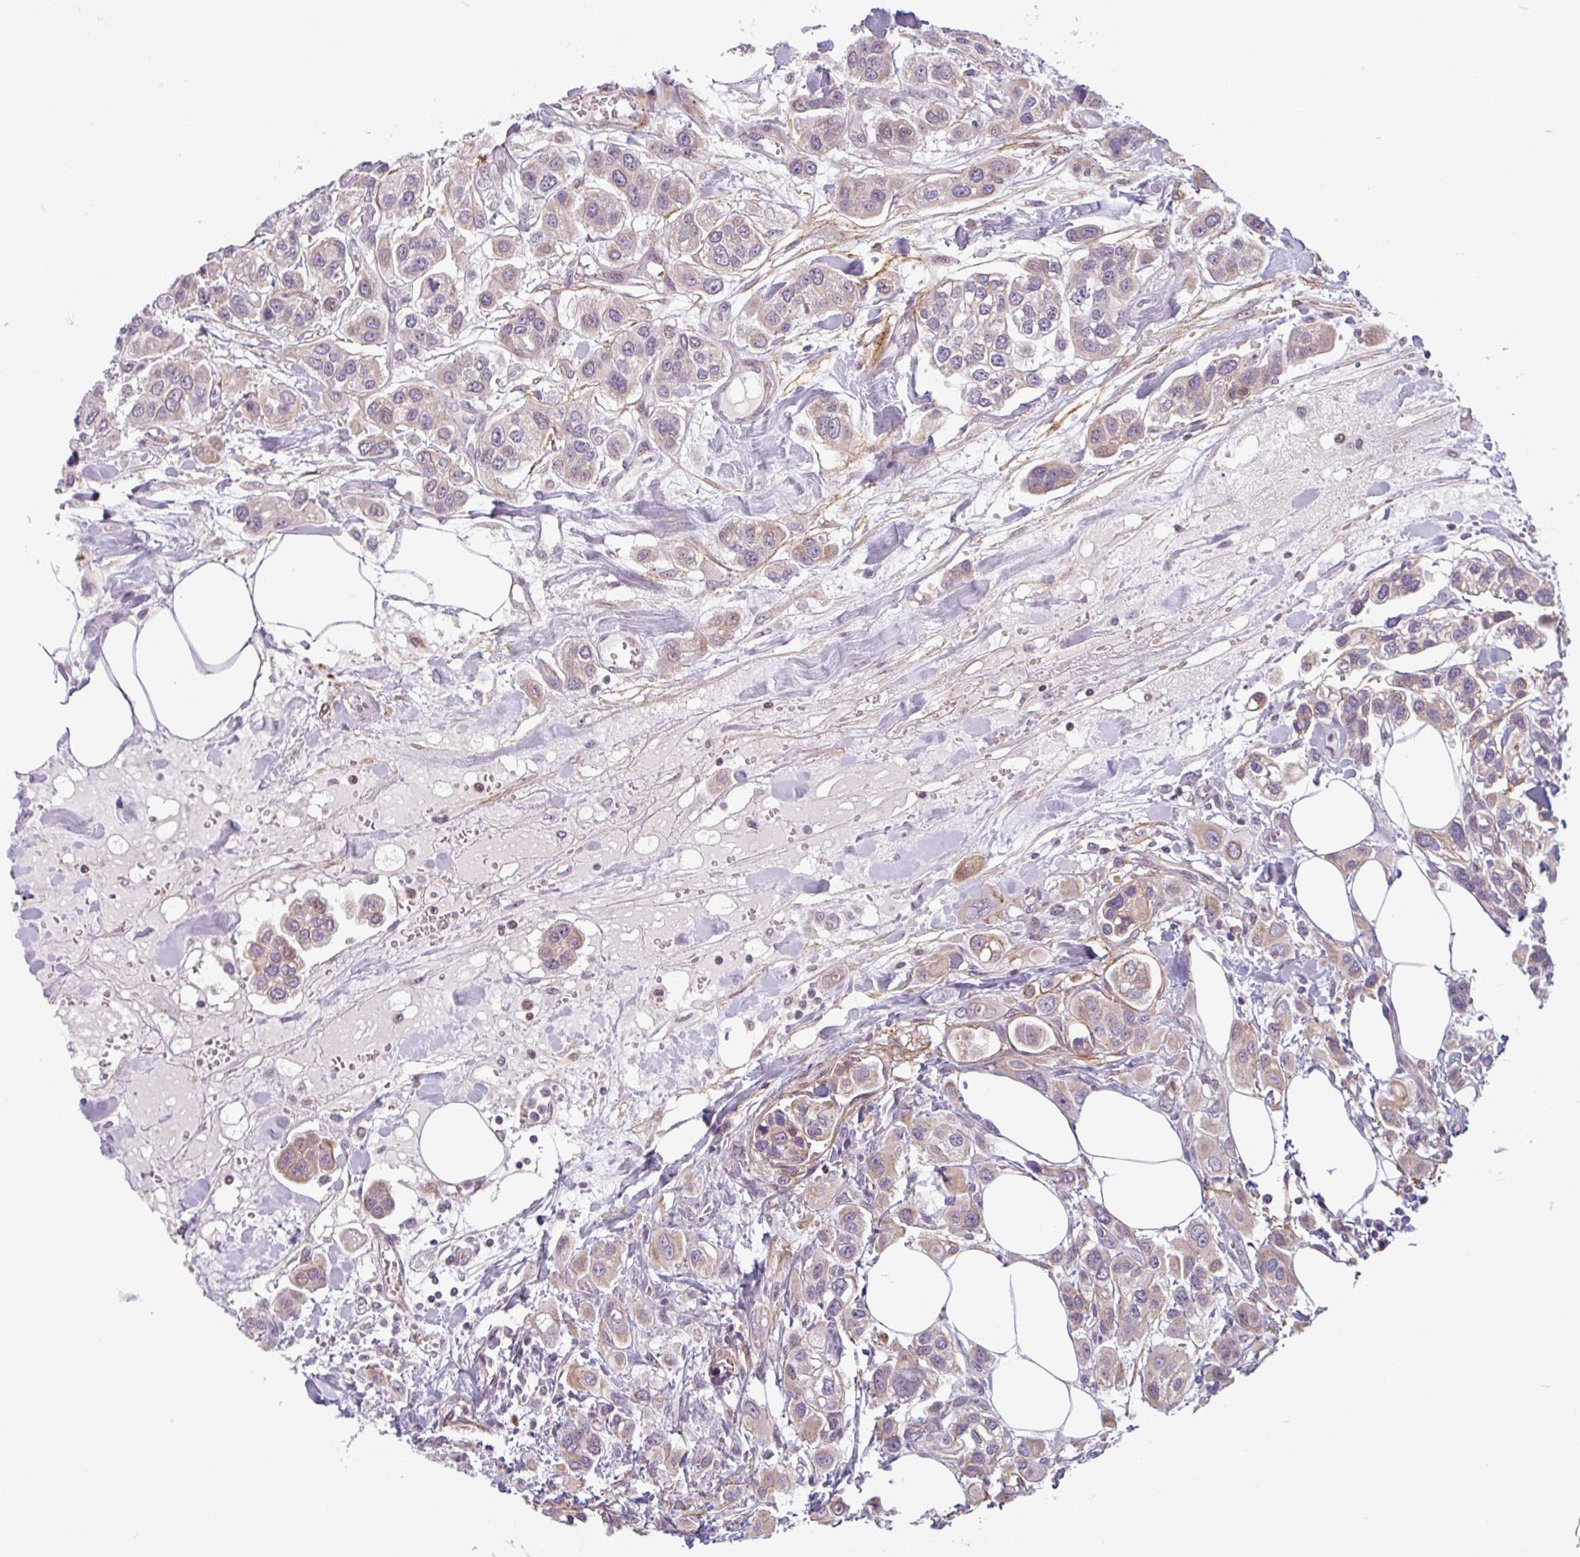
{"staining": {"intensity": "weak", "quantity": "<25%", "location": "cytoplasmic/membranous"}, "tissue": "urothelial cancer", "cell_type": "Tumor cells", "image_type": "cancer", "snomed": [{"axis": "morphology", "description": "Urothelial carcinoma, High grade"}, {"axis": "topography", "description": "Urinary bladder"}], "caption": "Immunohistochemical staining of human high-grade urothelial carcinoma exhibits no significant staining in tumor cells.", "gene": "TMEM119", "patient": {"sex": "male", "age": 67}}